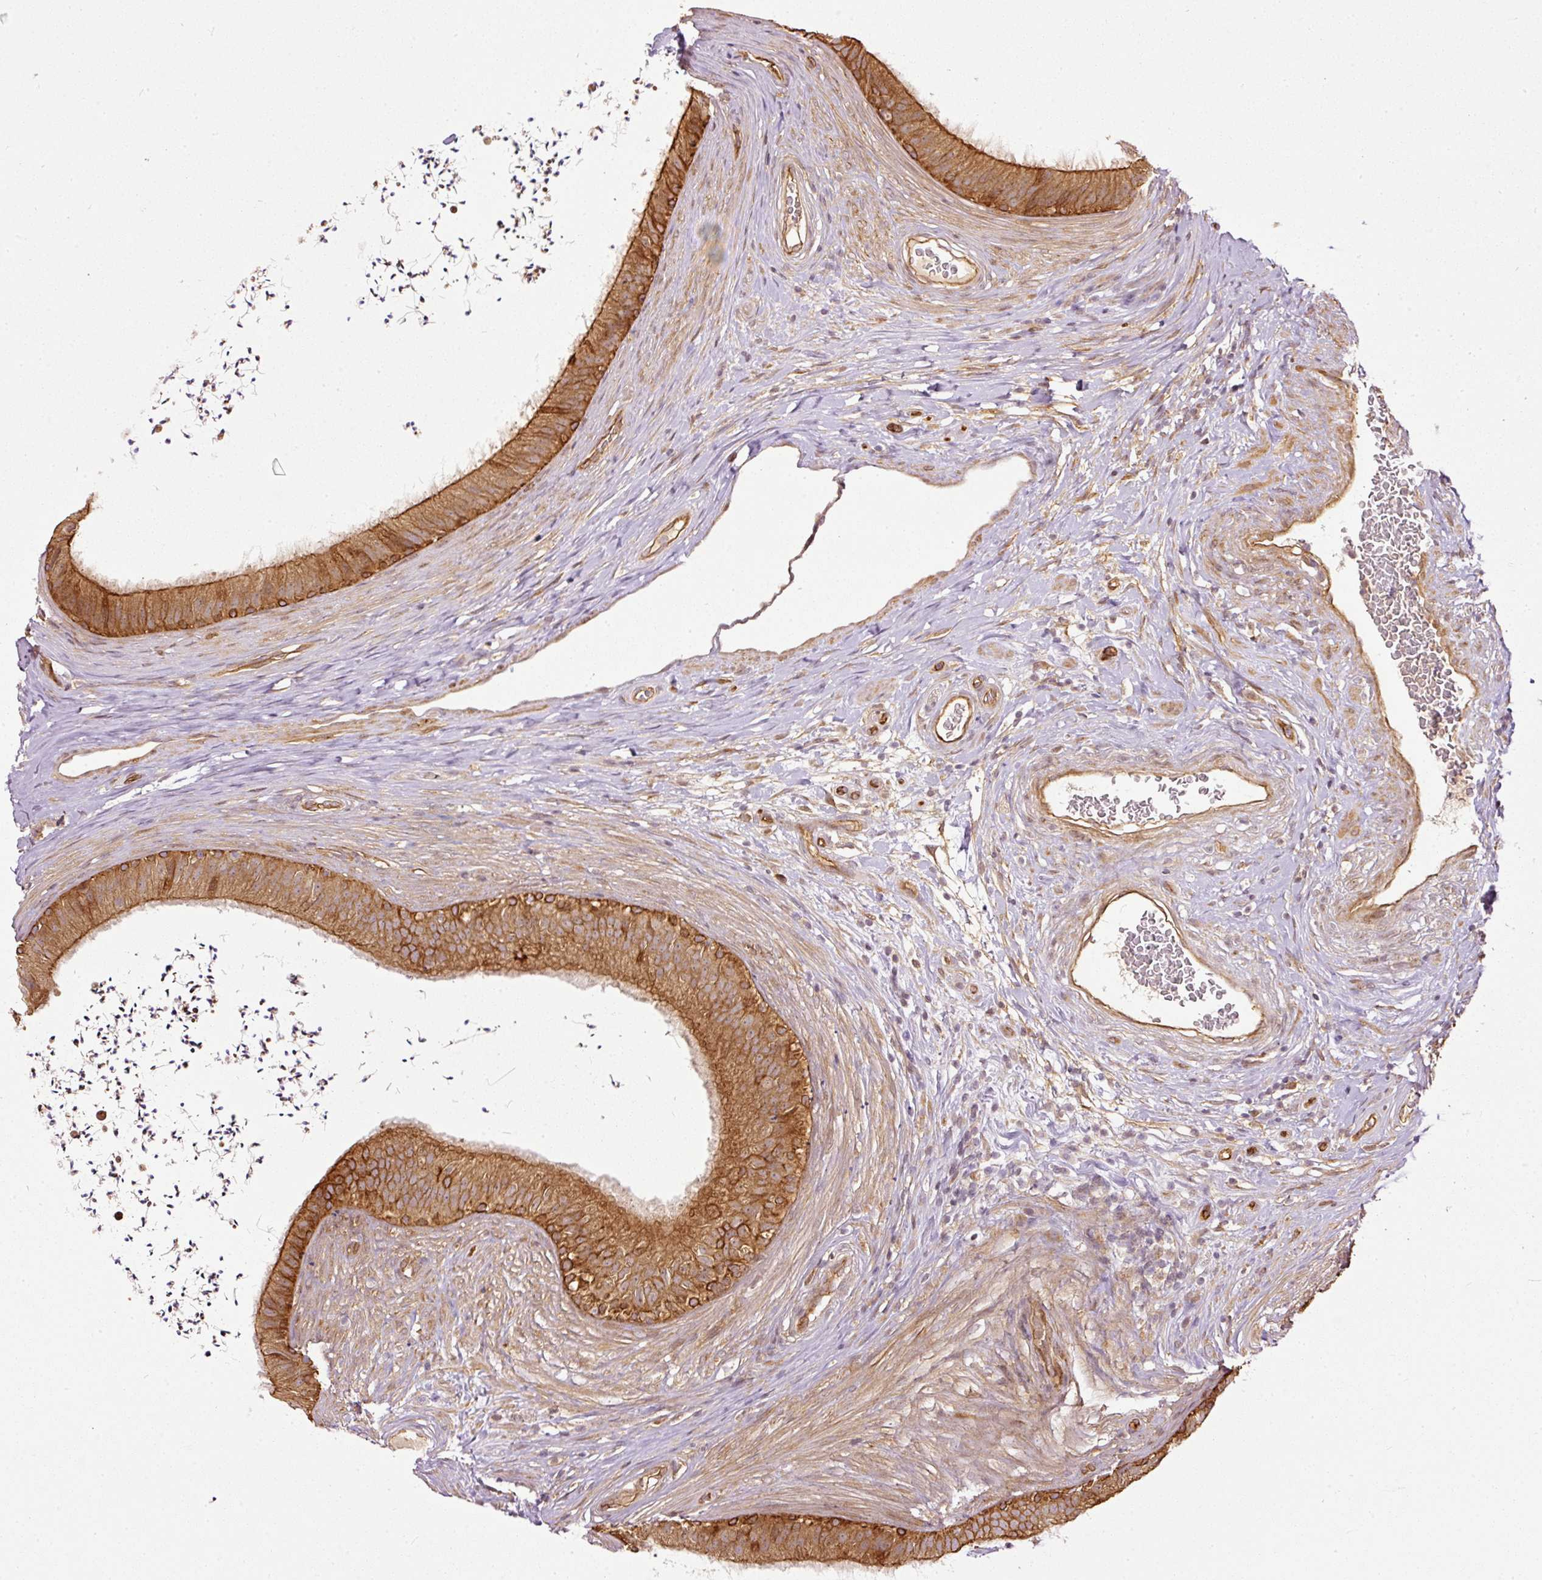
{"staining": {"intensity": "strong", "quantity": ">75%", "location": "cytoplasmic/membranous"}, "tissue": "epididymis", "cell_type": "Glandular cells", "image_type": "normal", "snomed": [{"axis": "morphology", "description": "Normal tissue, NOS"}, {"axis": "topography", "description": "Testis"}, {"axis": "topography", "description": "Epididymis"}], "caption": "The micrograph exhibits staining of benign epididymis, revealing strong cytoplasmic/membranous protein staining (brown color) within glandular cells. Nuclei are stained in blue.", "gene": "MIF4GD", "patient": {"sex": "male", "age": 41}}